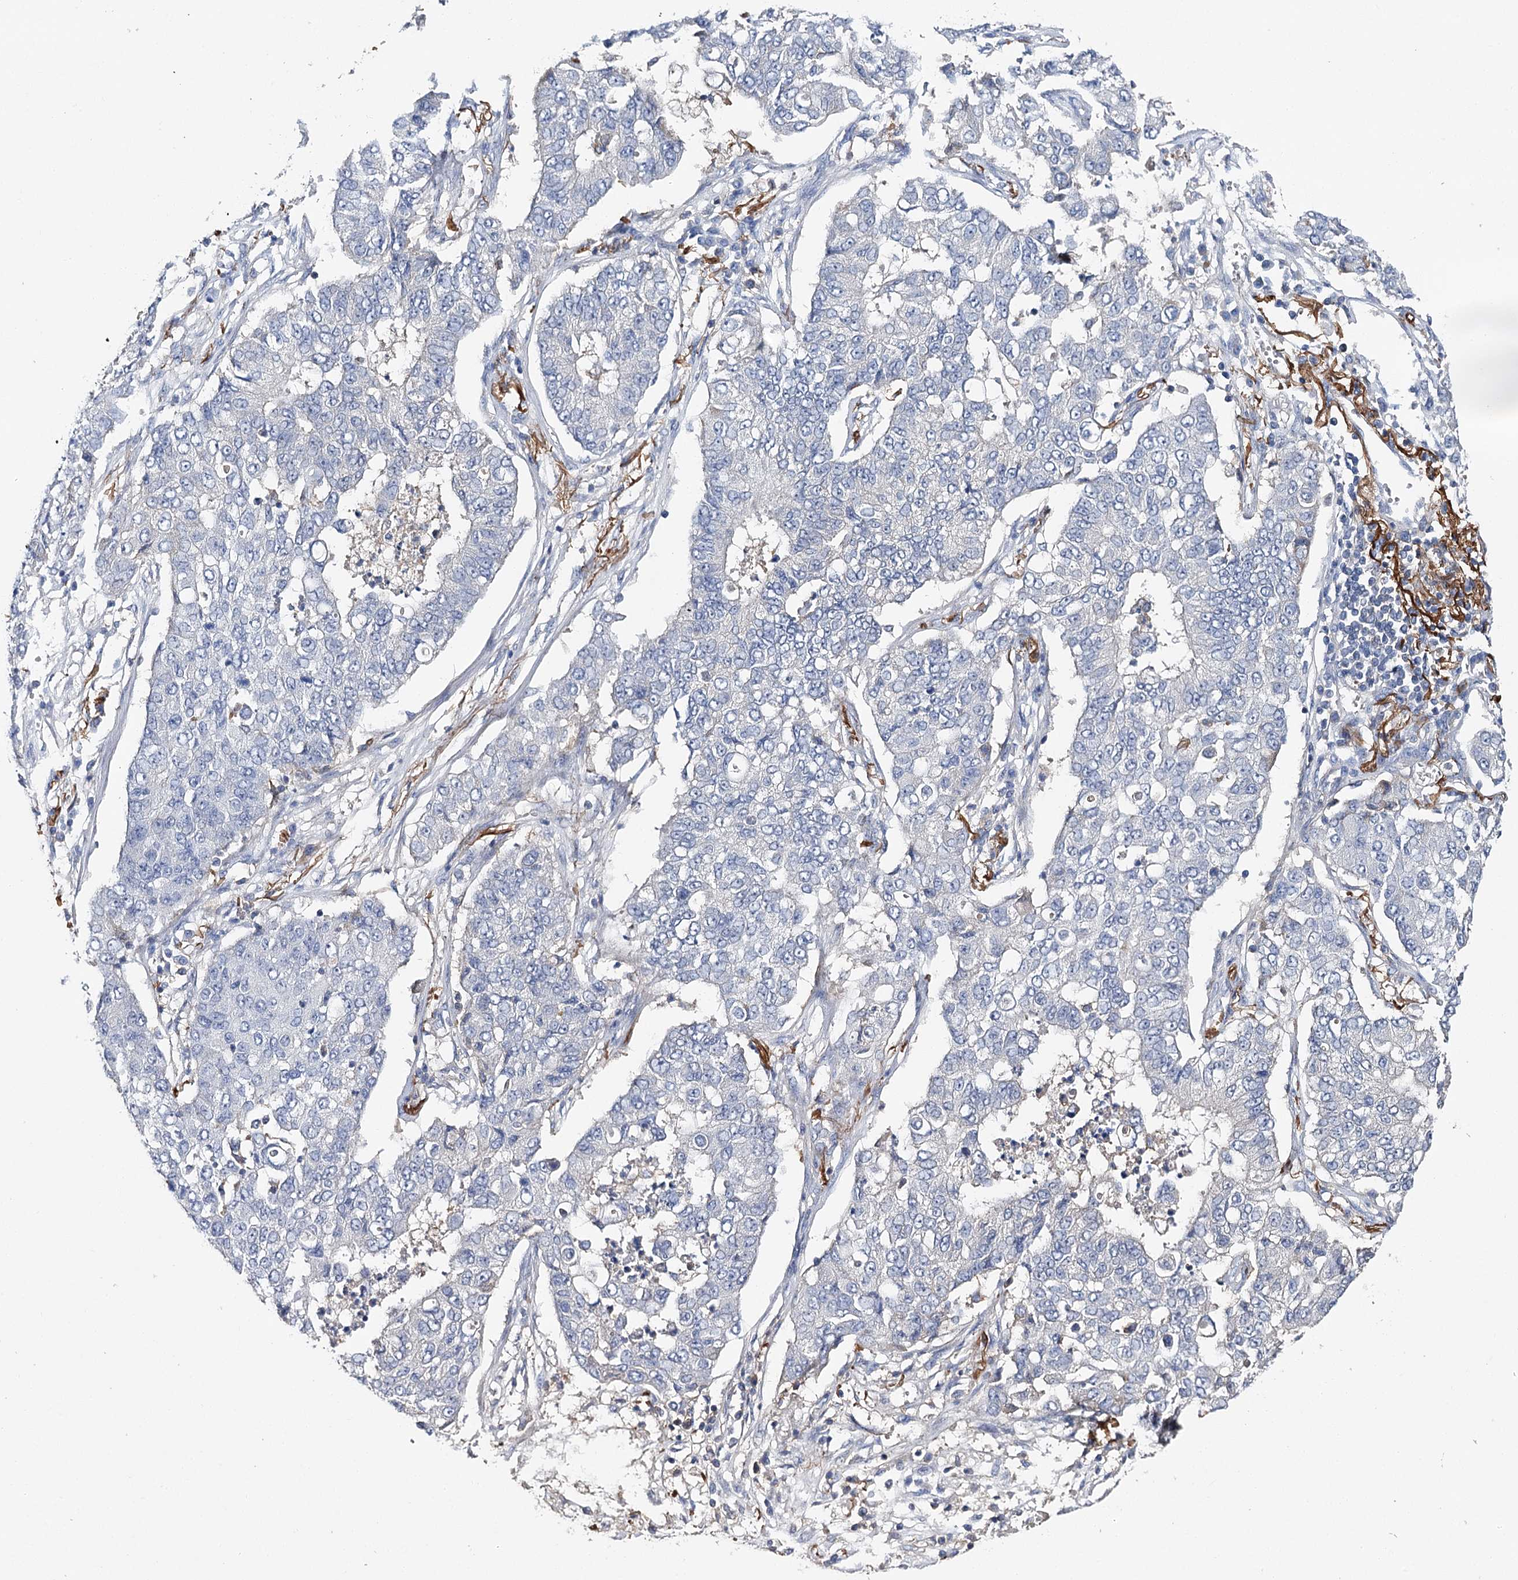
{"staining": {"intensity": "negative", "quantity": "none", "location": "none"}, "tissue": "lung cancer", "cell_type": "Tumor cells", "image_type": "cancer", "snomed": [{"axis": "morphology", "description": "Squamous cell carcinoma, NOS"}, {"axis": "topography", "description": "Lung"}], "caption": "This is an IHC photomicrograph of lung cancer. There is no positivity in tumor cells.", "gene": "EPYC", "patient": {"sex": "male", "age": 74}}